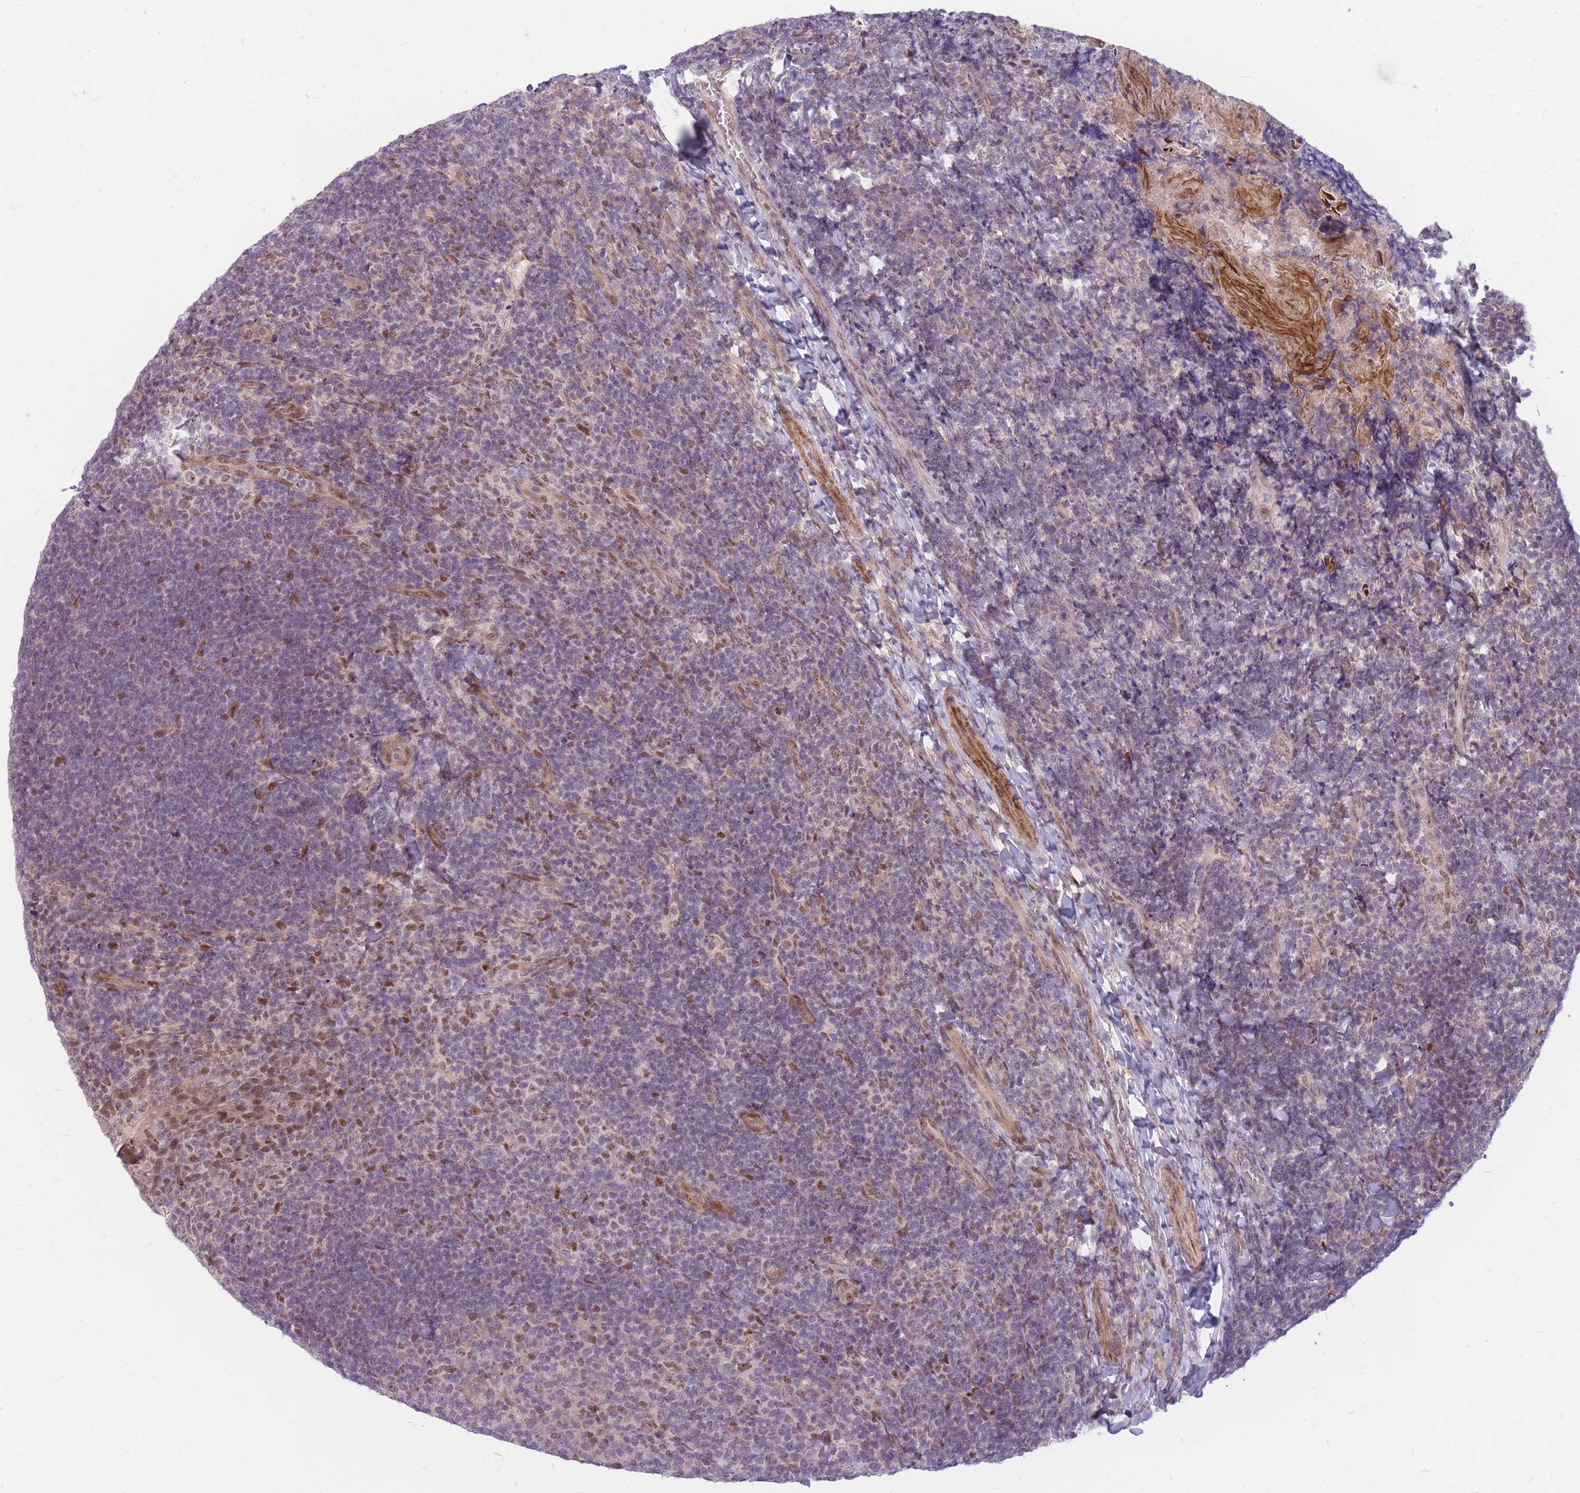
{"staining": {"intensity": "weak", "quantity": "<25%", "location": "nuclear"}, "tissue": "tonsil", "cell_type": "Germinal center cells", "image_type": "normal", "snomed": [{"axis": "morphology", "description": "Normal tissue, NOS"}, {"axis": "topography", "description": "Tonsil"}], "caption": "Immunohistochemistry micrograph of normal human tonsil stained for a protein (brown), which reveals no expression in germinal center cells.", "gene": "ERCC2", "patient": {"sex": "female", "age": 10}}